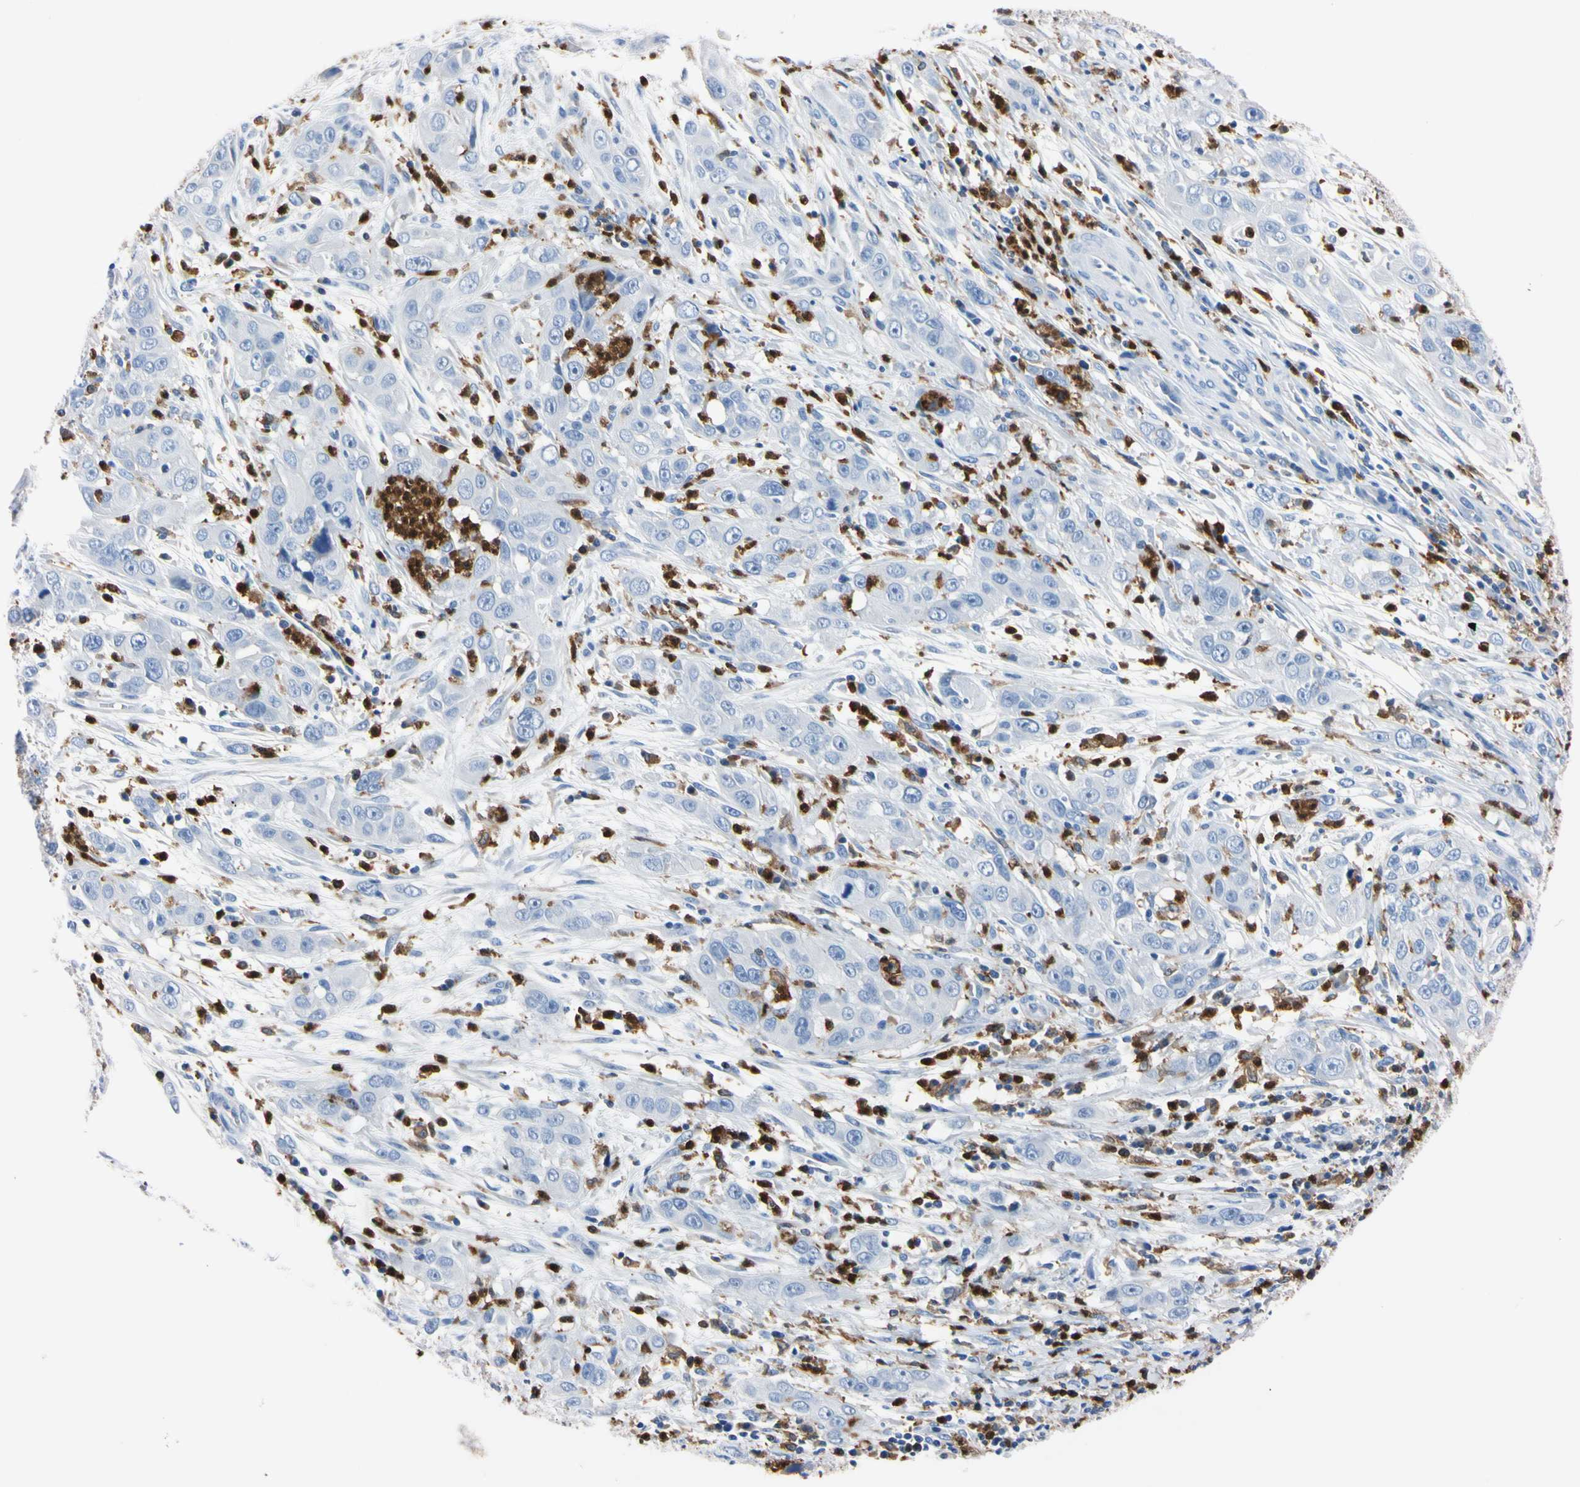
{"staining": {"intensity": "negative", "quantity": "none", "location": "none"}, "tissue": "cervical cancer", "cell_type": "Tumor cells", "image_type": "cancer", "snomed": [{"axis": "morphology", "description": "Squamous cell carcinoma, NOS"}, {"axis": "topography", "description": "Cervix"}], "caption": "Immunohistochemistry (IHC) of human cervical squamous cell carcinoma shows no positivity in tumor cells. The staining was performed using DAB to visualize the protein expression in brown, while the nuclei were stained in blue with hematoxylin (Magnification: 20x).", "gene": "NCF4", "patient": {"sex": "female", "age": 32}}